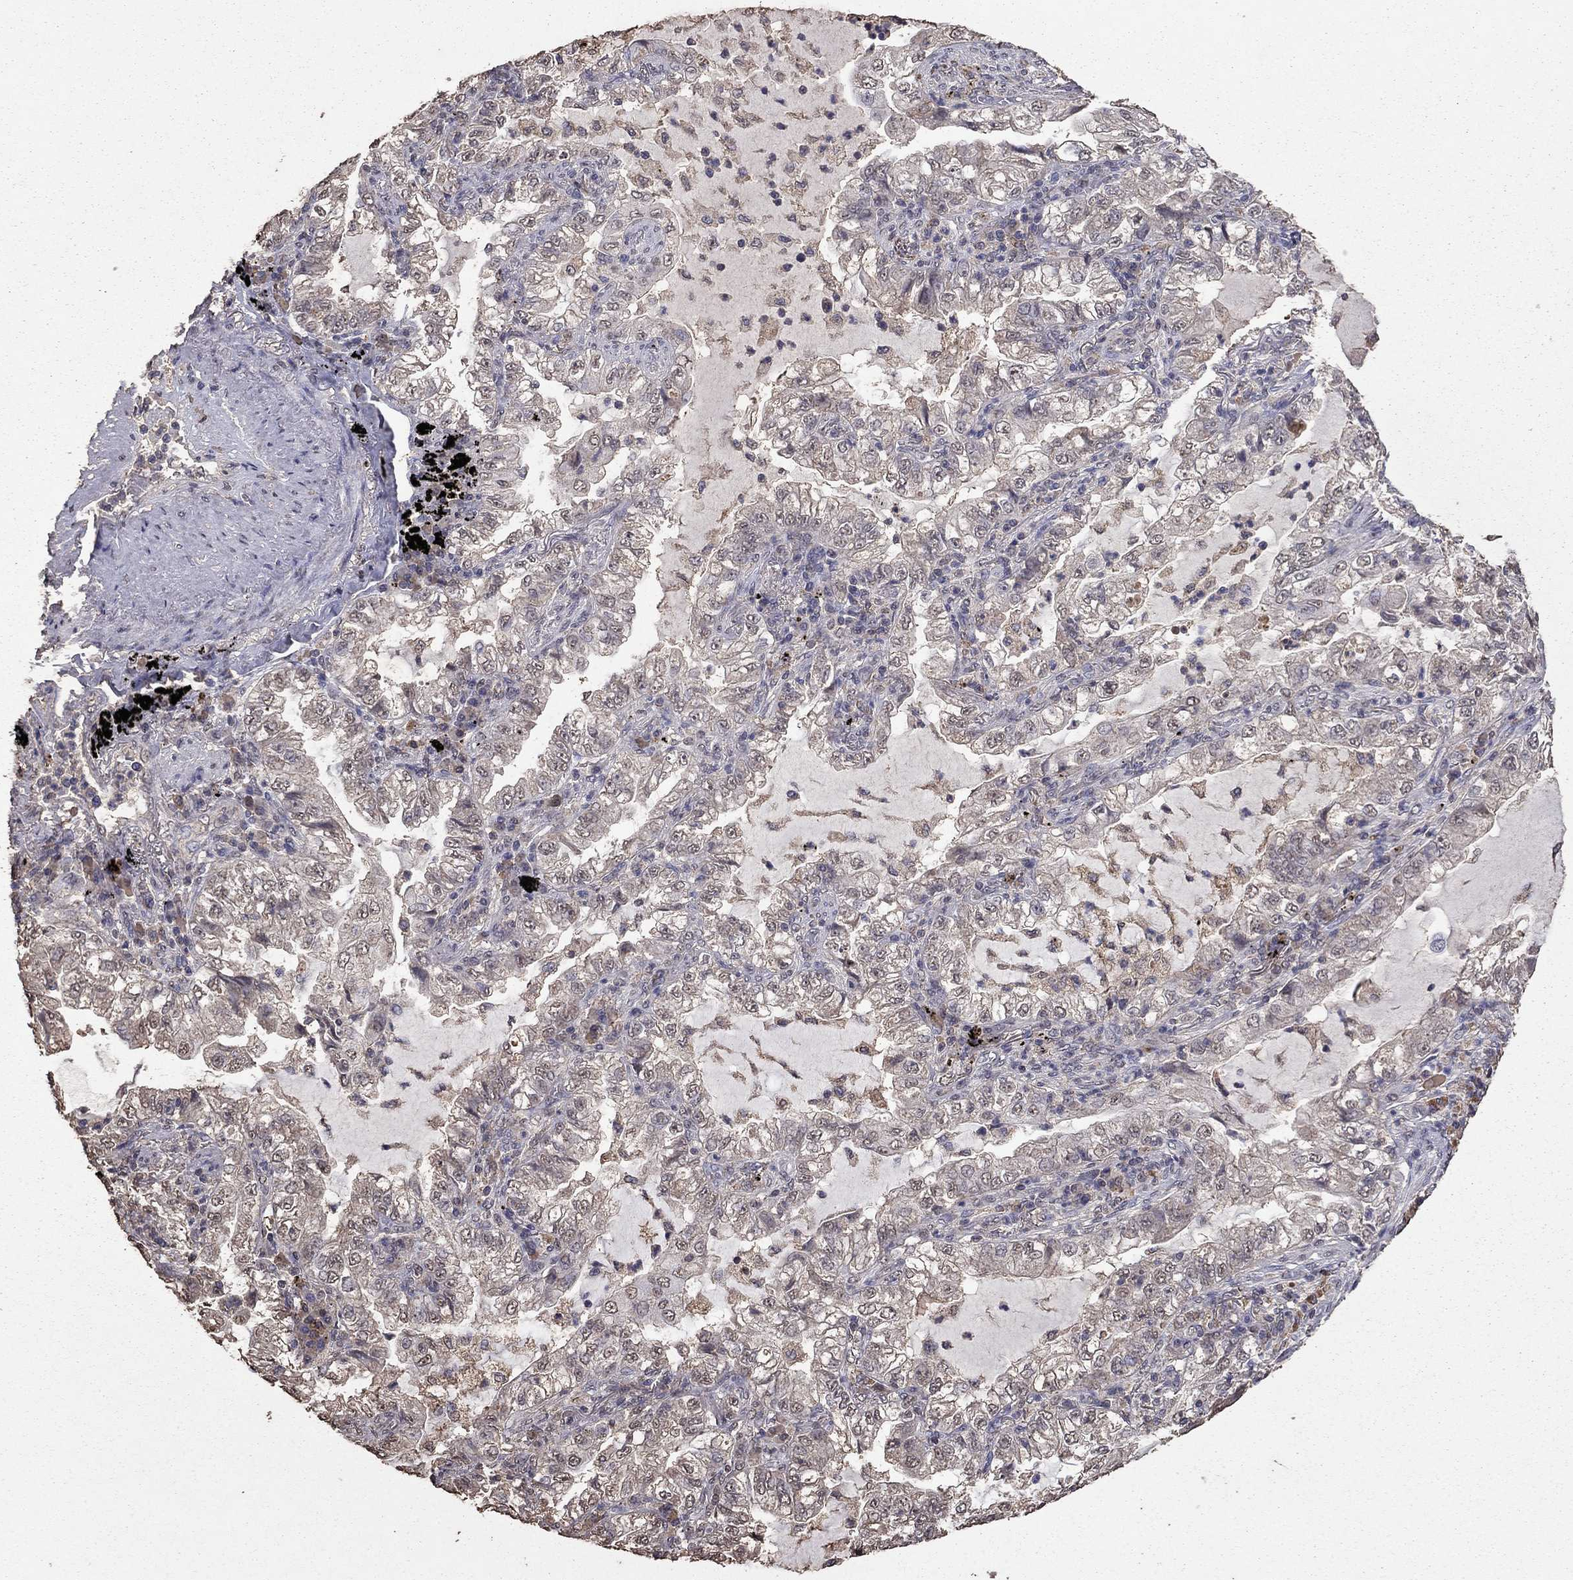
{"staining": {"intensity": "negative", "quantity": "none", "location": "none"}, "tissue": "lung cancer", "cell_type": "Tumor cells", "image_type": "cancer", "snomed": [{"axis": "morphology", "description": "Adenocarcinoma, NOS"}, {"axis": "topography", "description": "Lung"}], "caption": "Immunohistochemical staining of human lung cancer (adenocarcinoma) reveals no significant expression in tumor cells.", "gene": "SERPINA5", "patient": {"sex": "female", "age": 73}}